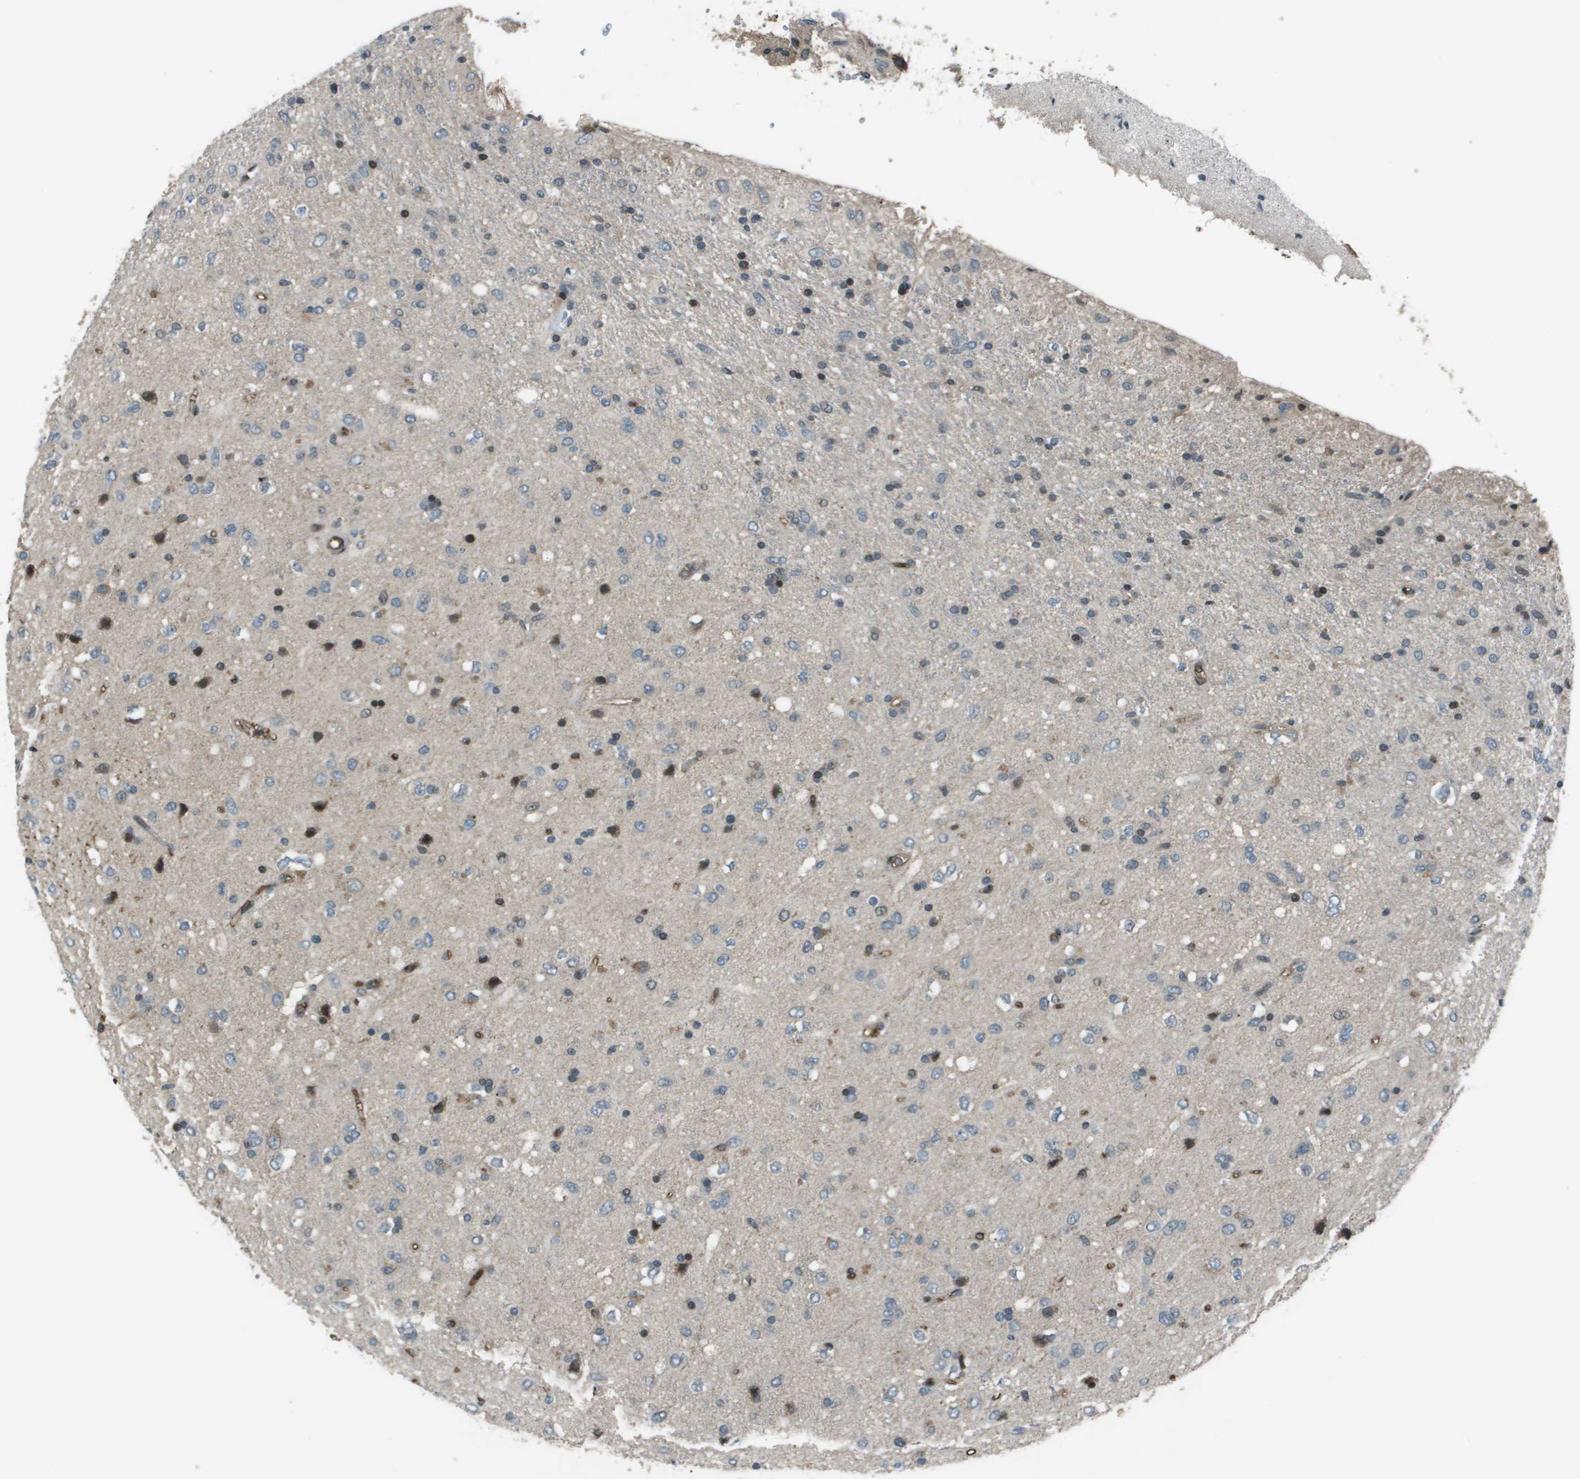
{"staining": {"intensity": "negative", "quantity": "none", "location": "none"}, "tissue": "glioma", "cell_type": "Tumor cells", "image_type": "cancer", "snomed": [{"axis": "morphology", "description": "Glioma, malignant, Low grade"}, {"axis": "topography", "description": "Brain"}], "caption": "High power microscopy image of an immunohistochemistry (IHC) image of malignant glioma (low-grade), revealing no significant positivity in tumor cells.", "gene": "CXCL12", "patient": {"sex": "male", "age": 77}}